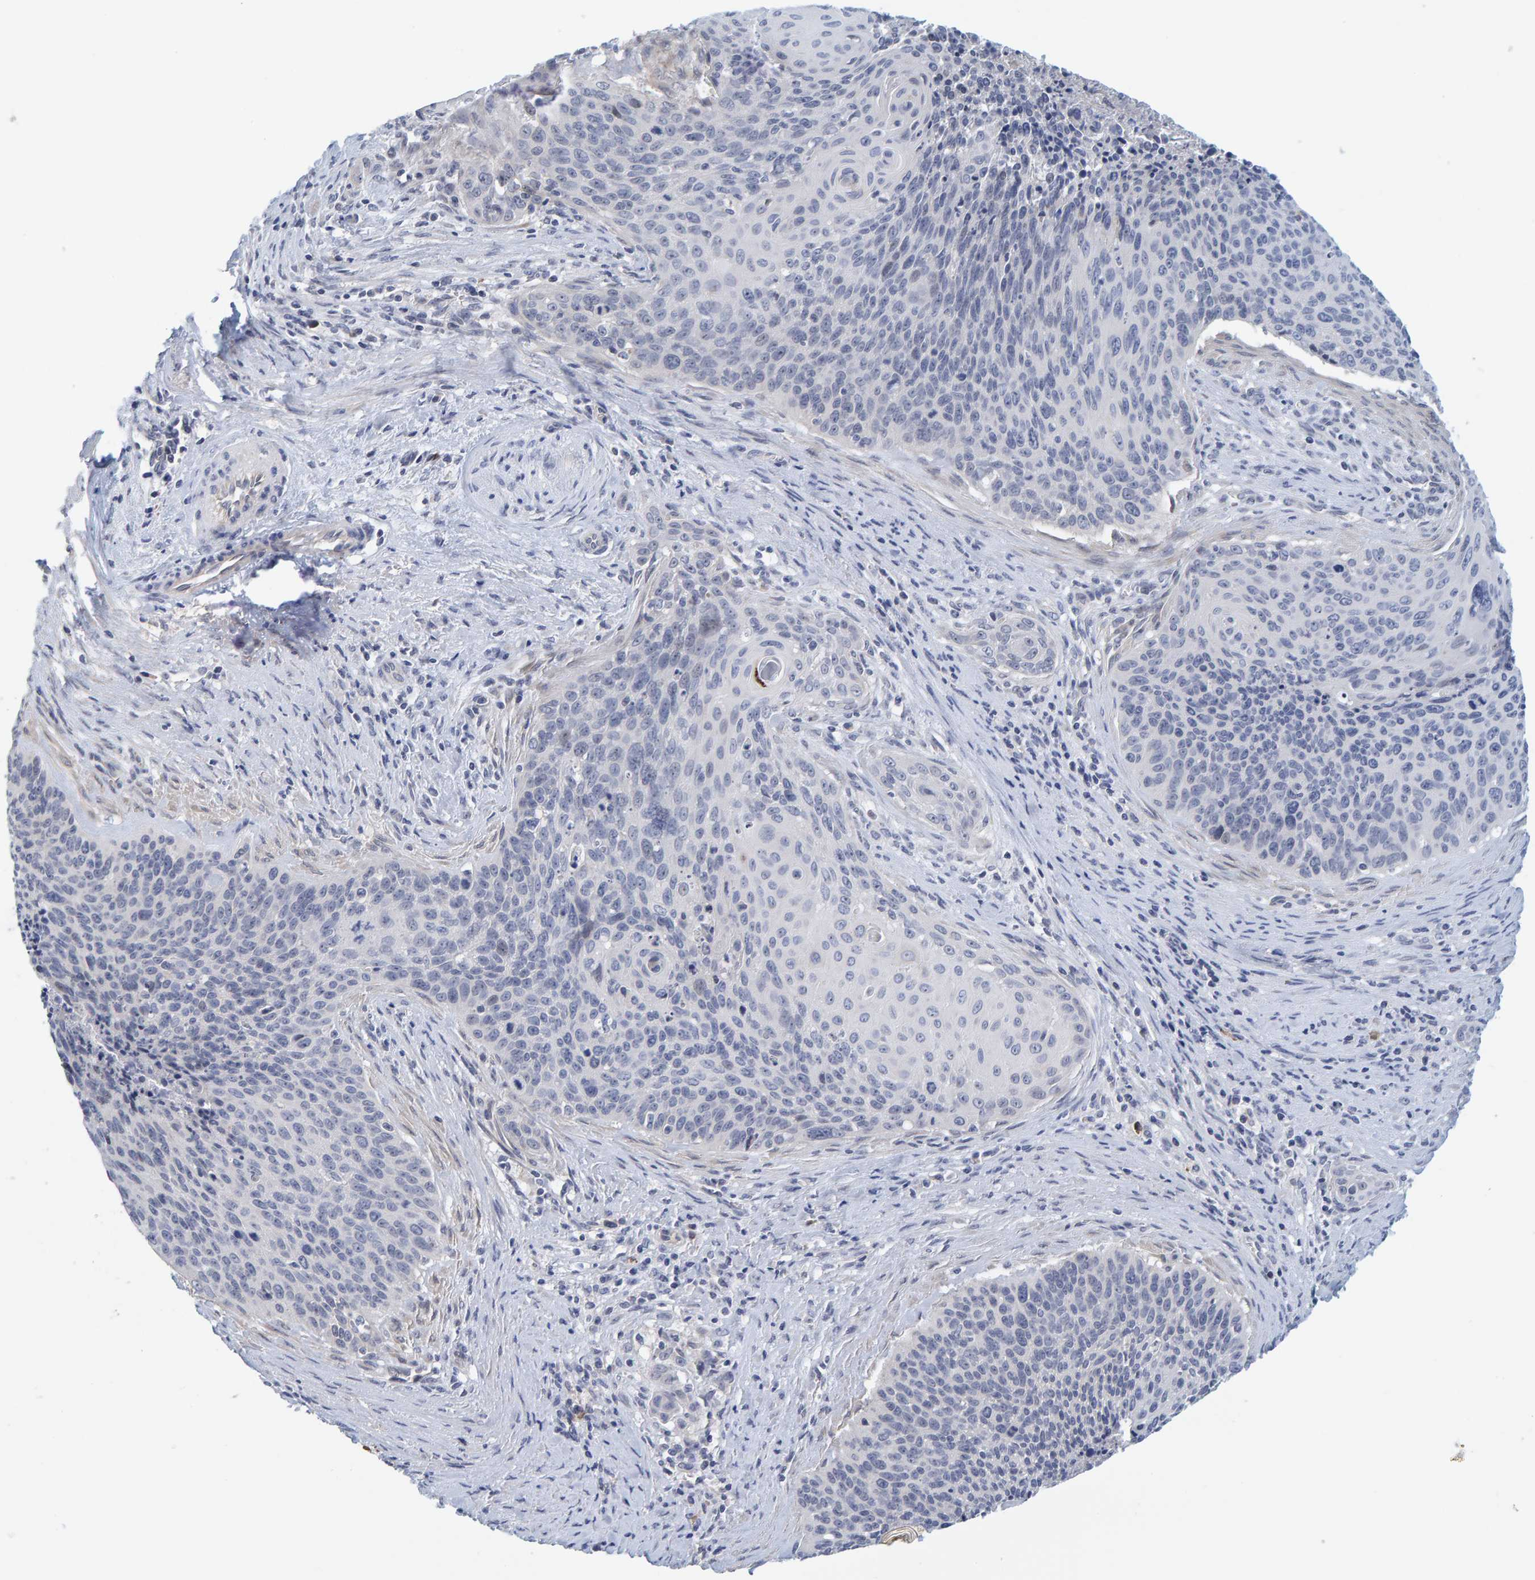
{"staining": {"intensity": "negative", "quantity": "none", "location": "none"}, "tissue": "cervical cancer", "cell_type": "Tumor cells", "image_type": "cancer", "snomed": [{"axis": "morphology", "description": "Squamous cell carcinoma, NOS"}, {"axis": "topography", "description": "Cervix"}], "caption": "DAB (3,3'-diaminobenzidine) immunohistochemical staining of human squamous cell carcinoma (cervical) shows no significant staining in tumor cells.", "gene": "ZNF77", "patient": {"sex": "female", "age": 55}}